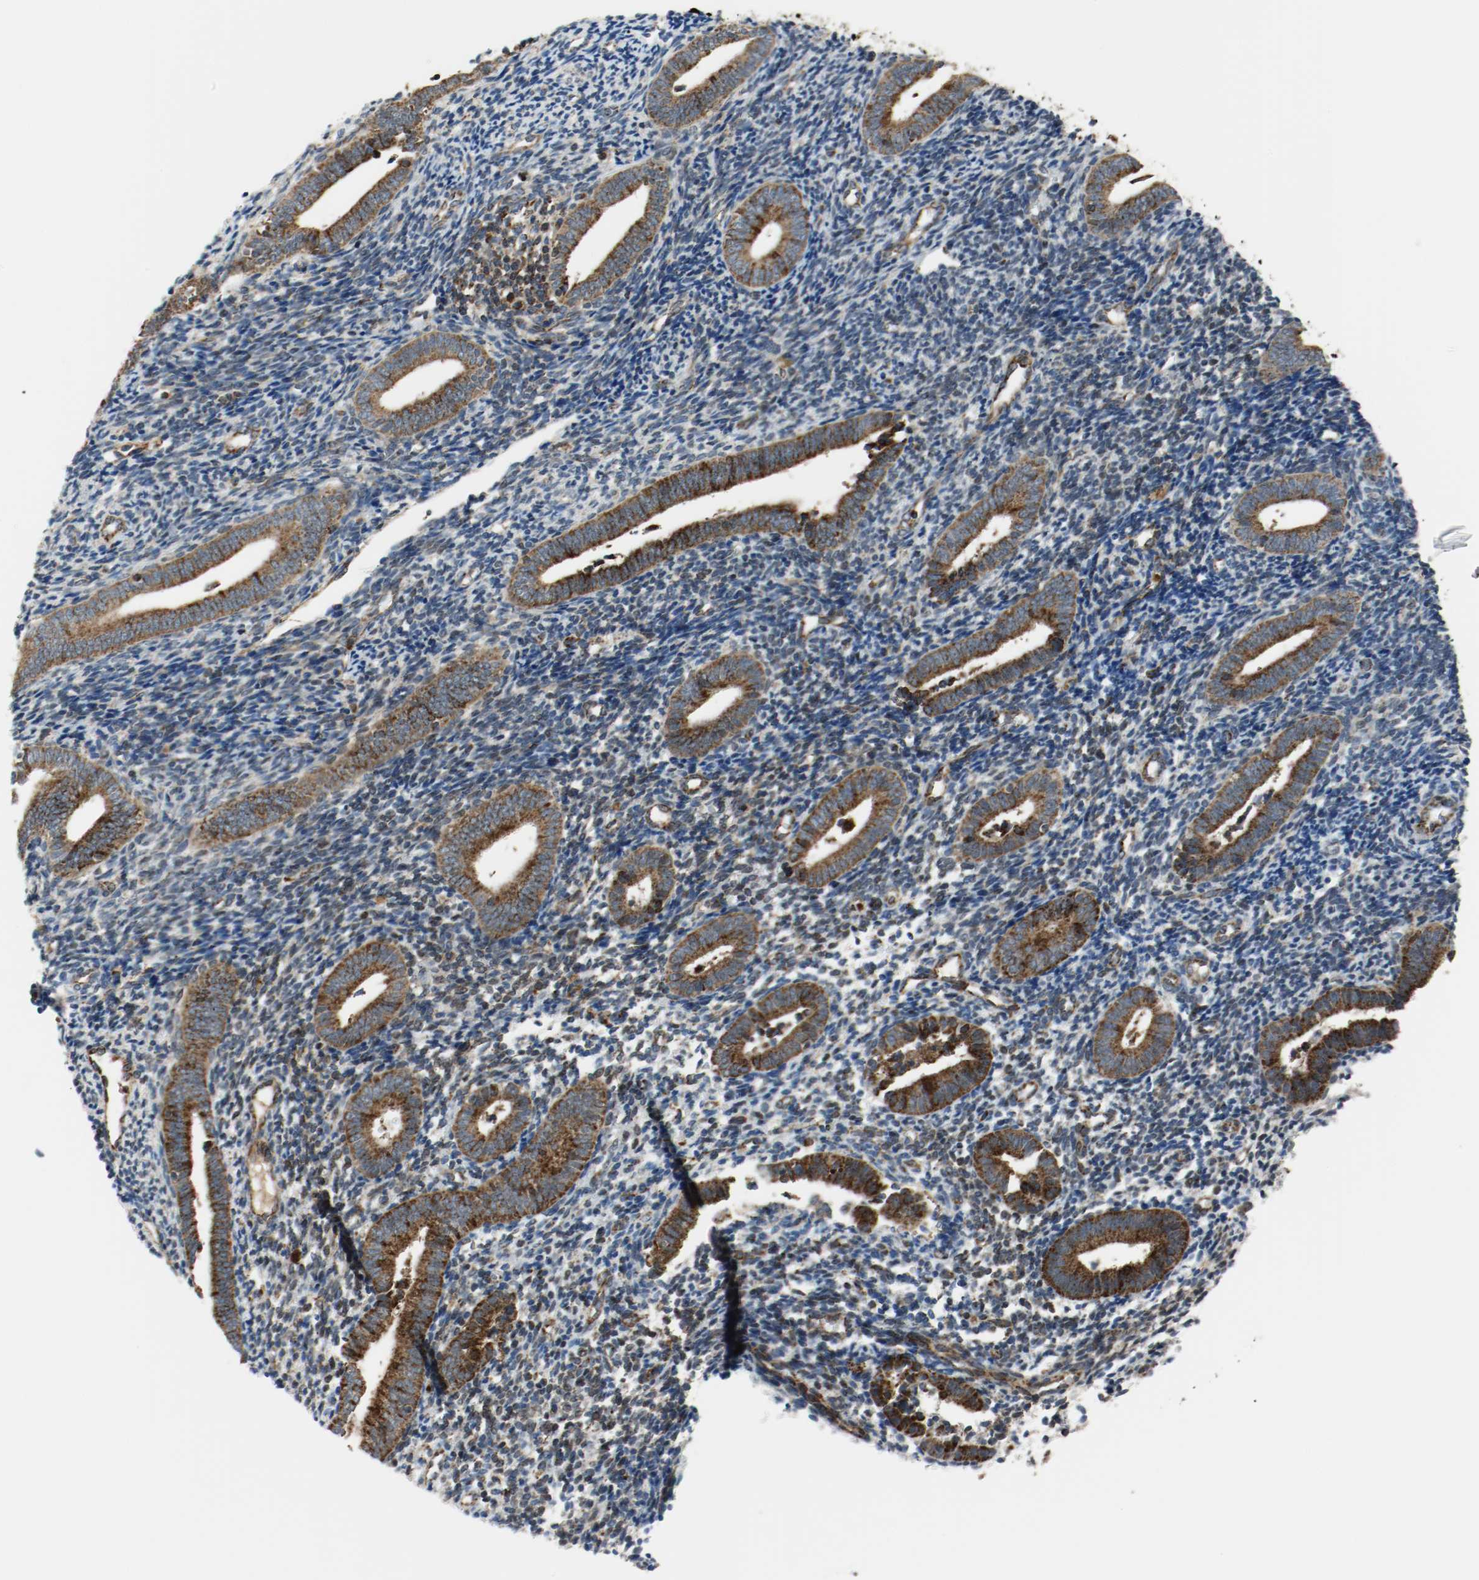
{"staining": {"intensity": "moderate", "quantity": "25%-75%", "location": "cytoplasmic/membranous"}, "tissue": "endometrium", "cell_type": "Cells in endometrial stroma", "image_type": "normal", "snomed": [{"axis": "morphology", "description": "Normal tissue, NOS"}, {"axis": "topography", "description": "Uterus"}, {"axis": "topography", "description": "Endometrium"}], "caption": "Immunohistochemical staining of unremarkable endometrium displays moderate cytoplasmic/membranous protein staining in approximately 25%-75% of cells in endometrial stroma. Nuclei are stained in blue.", "gene": "TXNRD1", "patient": {"sex": "female", "age": 33}}